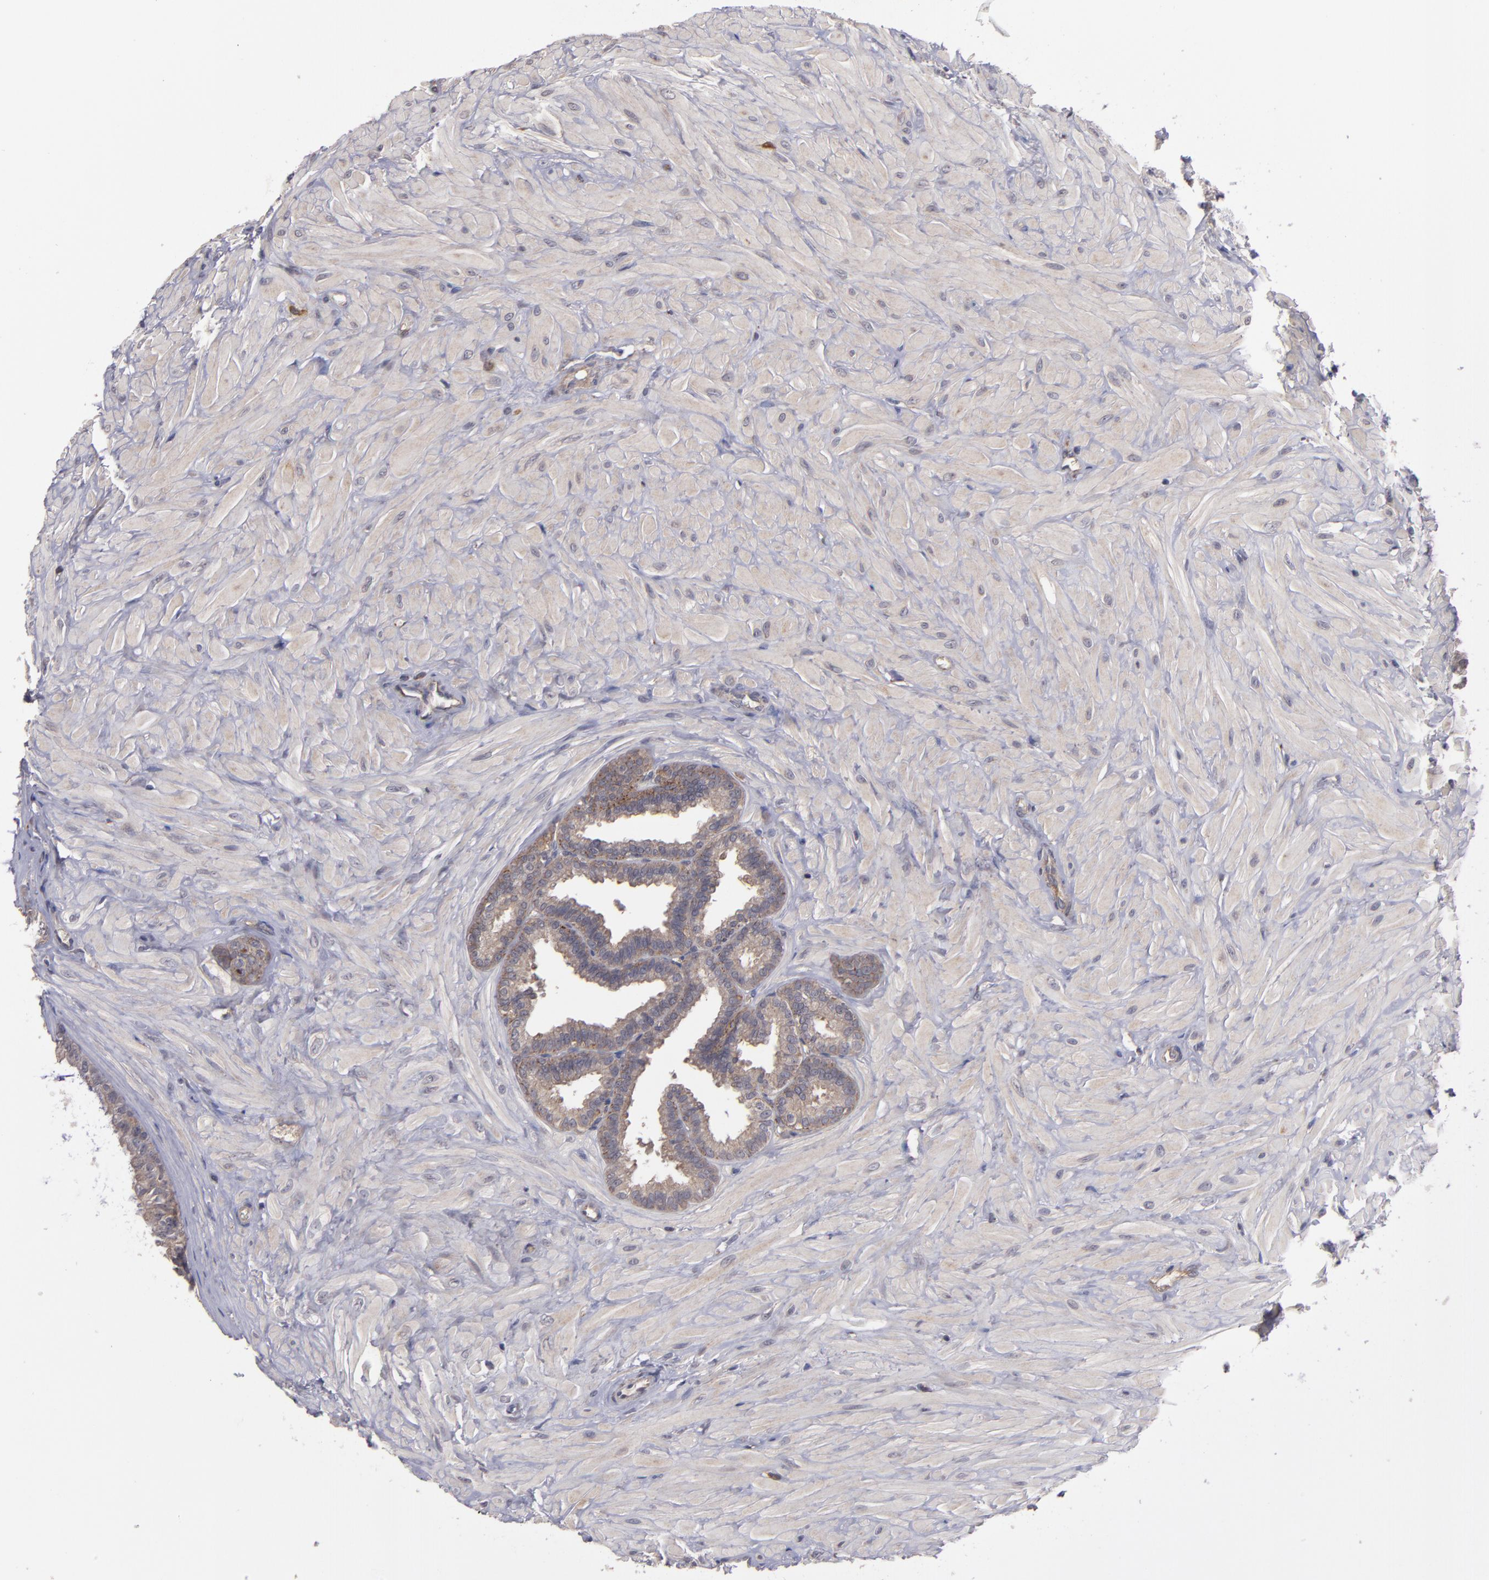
{"staining": {"intensity": "weak", "quantity": ">75%", "location": "cytoplasmic/membranous"}, "tissue": "seminal vesicle", "cell_type": "Glandular cells", "image_type": "normal", "snomed": [{"axis": "morphology", "description": "Normal tissue, NOS"}, {"axis": "topography", "description": "Seminal veicle"}], "caption": "Normal seminal vesicle demonstrates weak cytoplasmic/membranous staining in about >75% of glandular cells, visualized by immunohistochemistry. Nuclei are stained in blue.", "gene": "CTSO", "patient": {"sex": "male", "age": 26}}